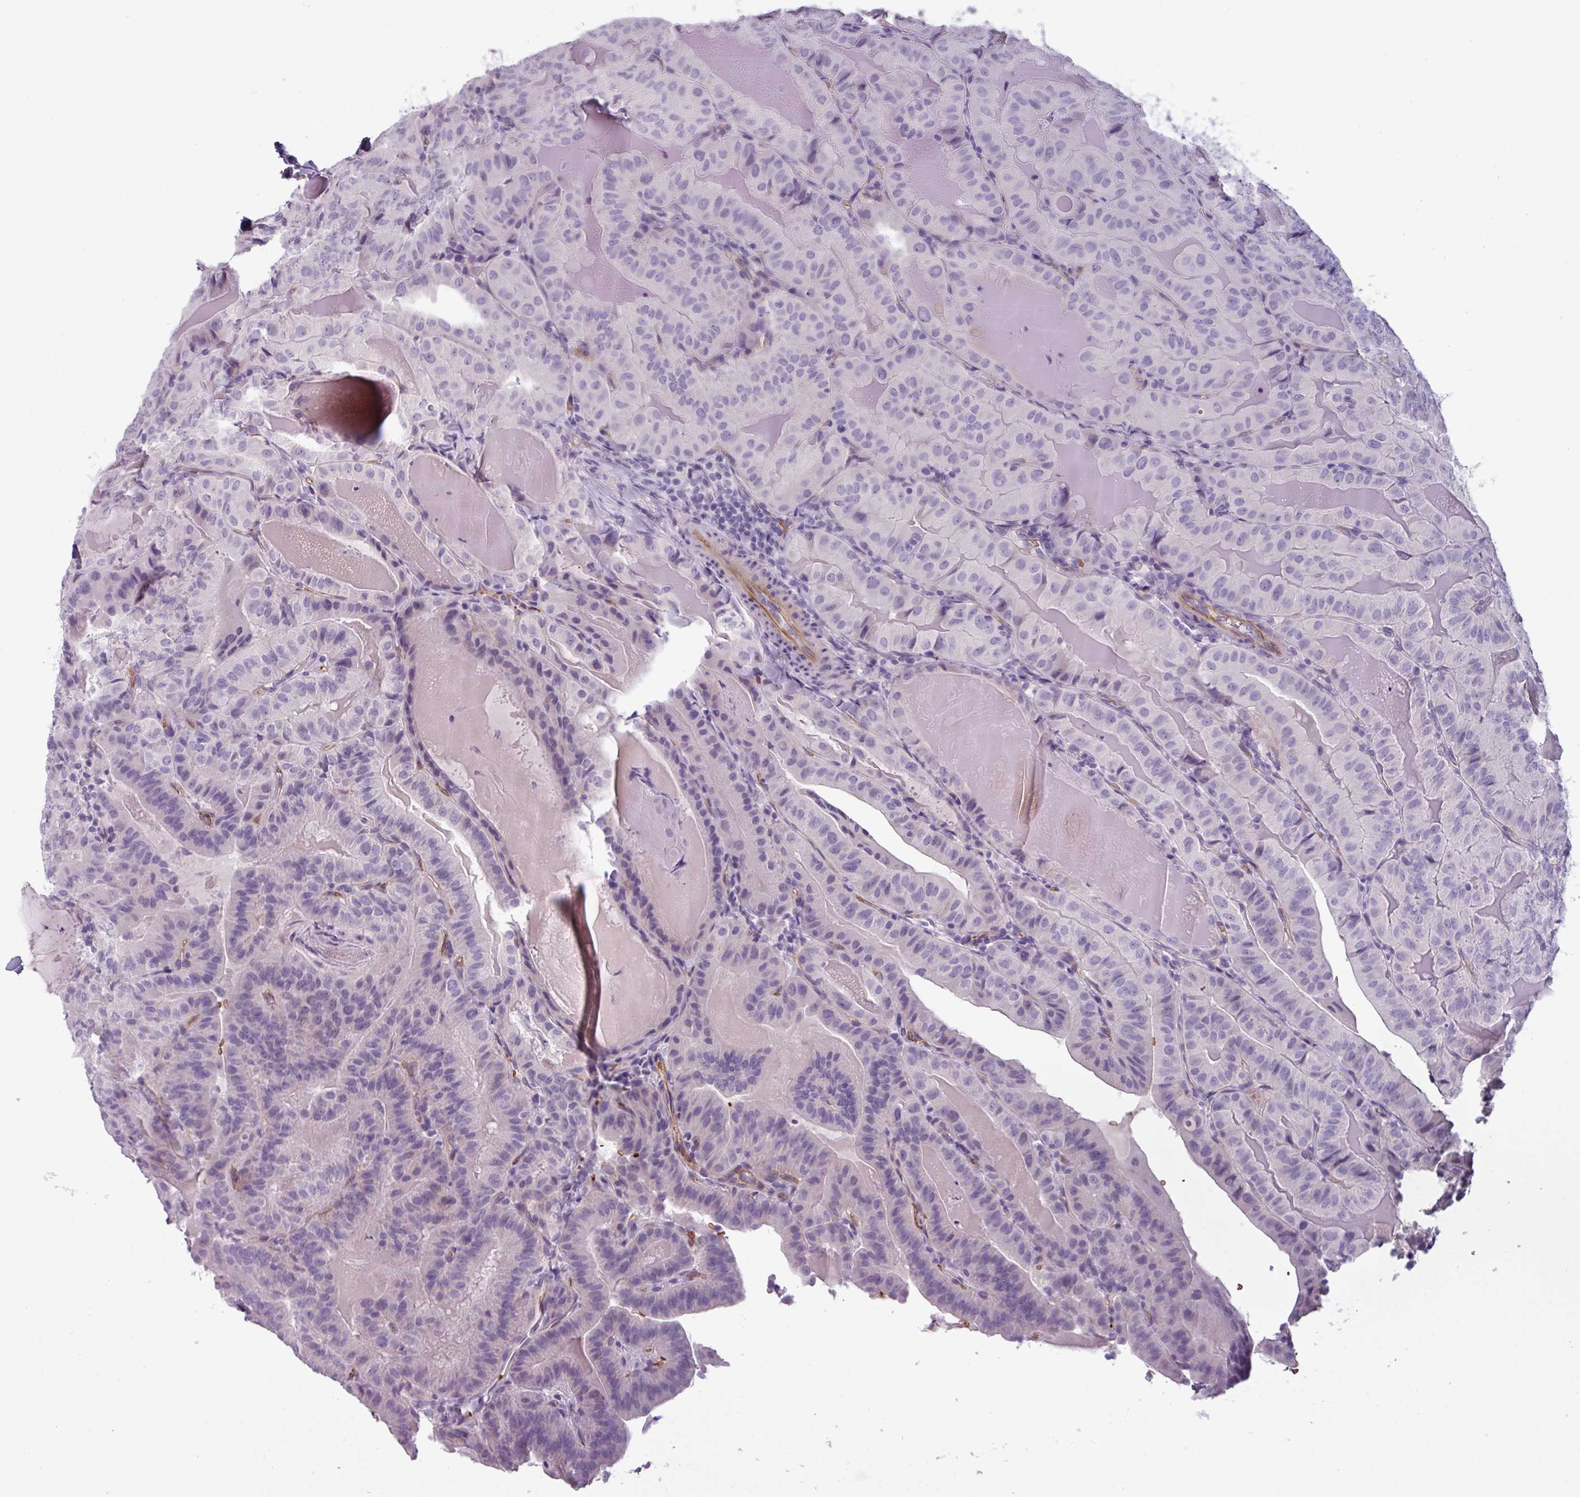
{"staining": {"intensity": "negative", "quantity": "none", "location": "none"}, "tissue": "thyroid cancer", "cell_type": "Tumor cells", "image_type": "cancer", "snomed": [{"axis": "morphology", "description": "Papillary adenocarcinoma, NOS"}, {"axis": "topography", "description": "Thyroid gland"}], "caption": "Papillary adenocarcinoma (thyroid) was stained to show a protein in brown. There is no significant expression in tumor cells.", "gene": "AREL1", "patient": {"sex": "female", "age": 68}}